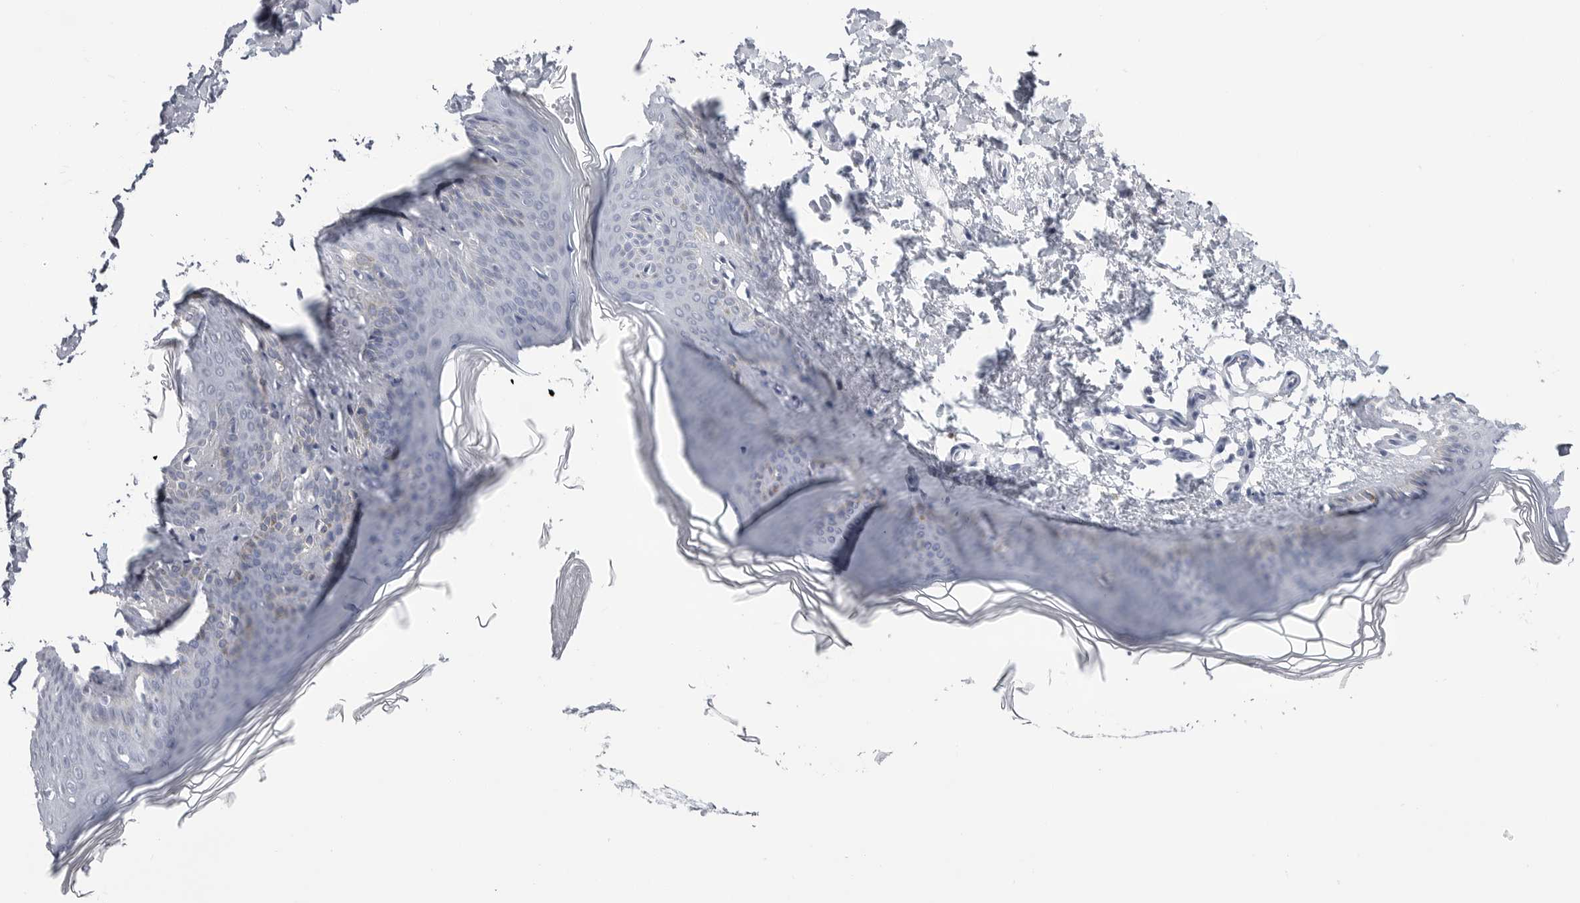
{"staining": {"intensity": "negative", "quantity": "none", "location": "none"}, "tissue": "skin", "cell_type": "Fibroblasts", "image_type": "normal", "snomed": [{"axis": "morphology", "description": "Normal tissue, NOS"}, {"axis": "topography", "description": "Skin"}], "caption": "Skin was stained to show a protein in brown. There is no significant staining in fibroblasts.", "gene": "PGA3", "patient": {"sex": "female", "age": 27}}